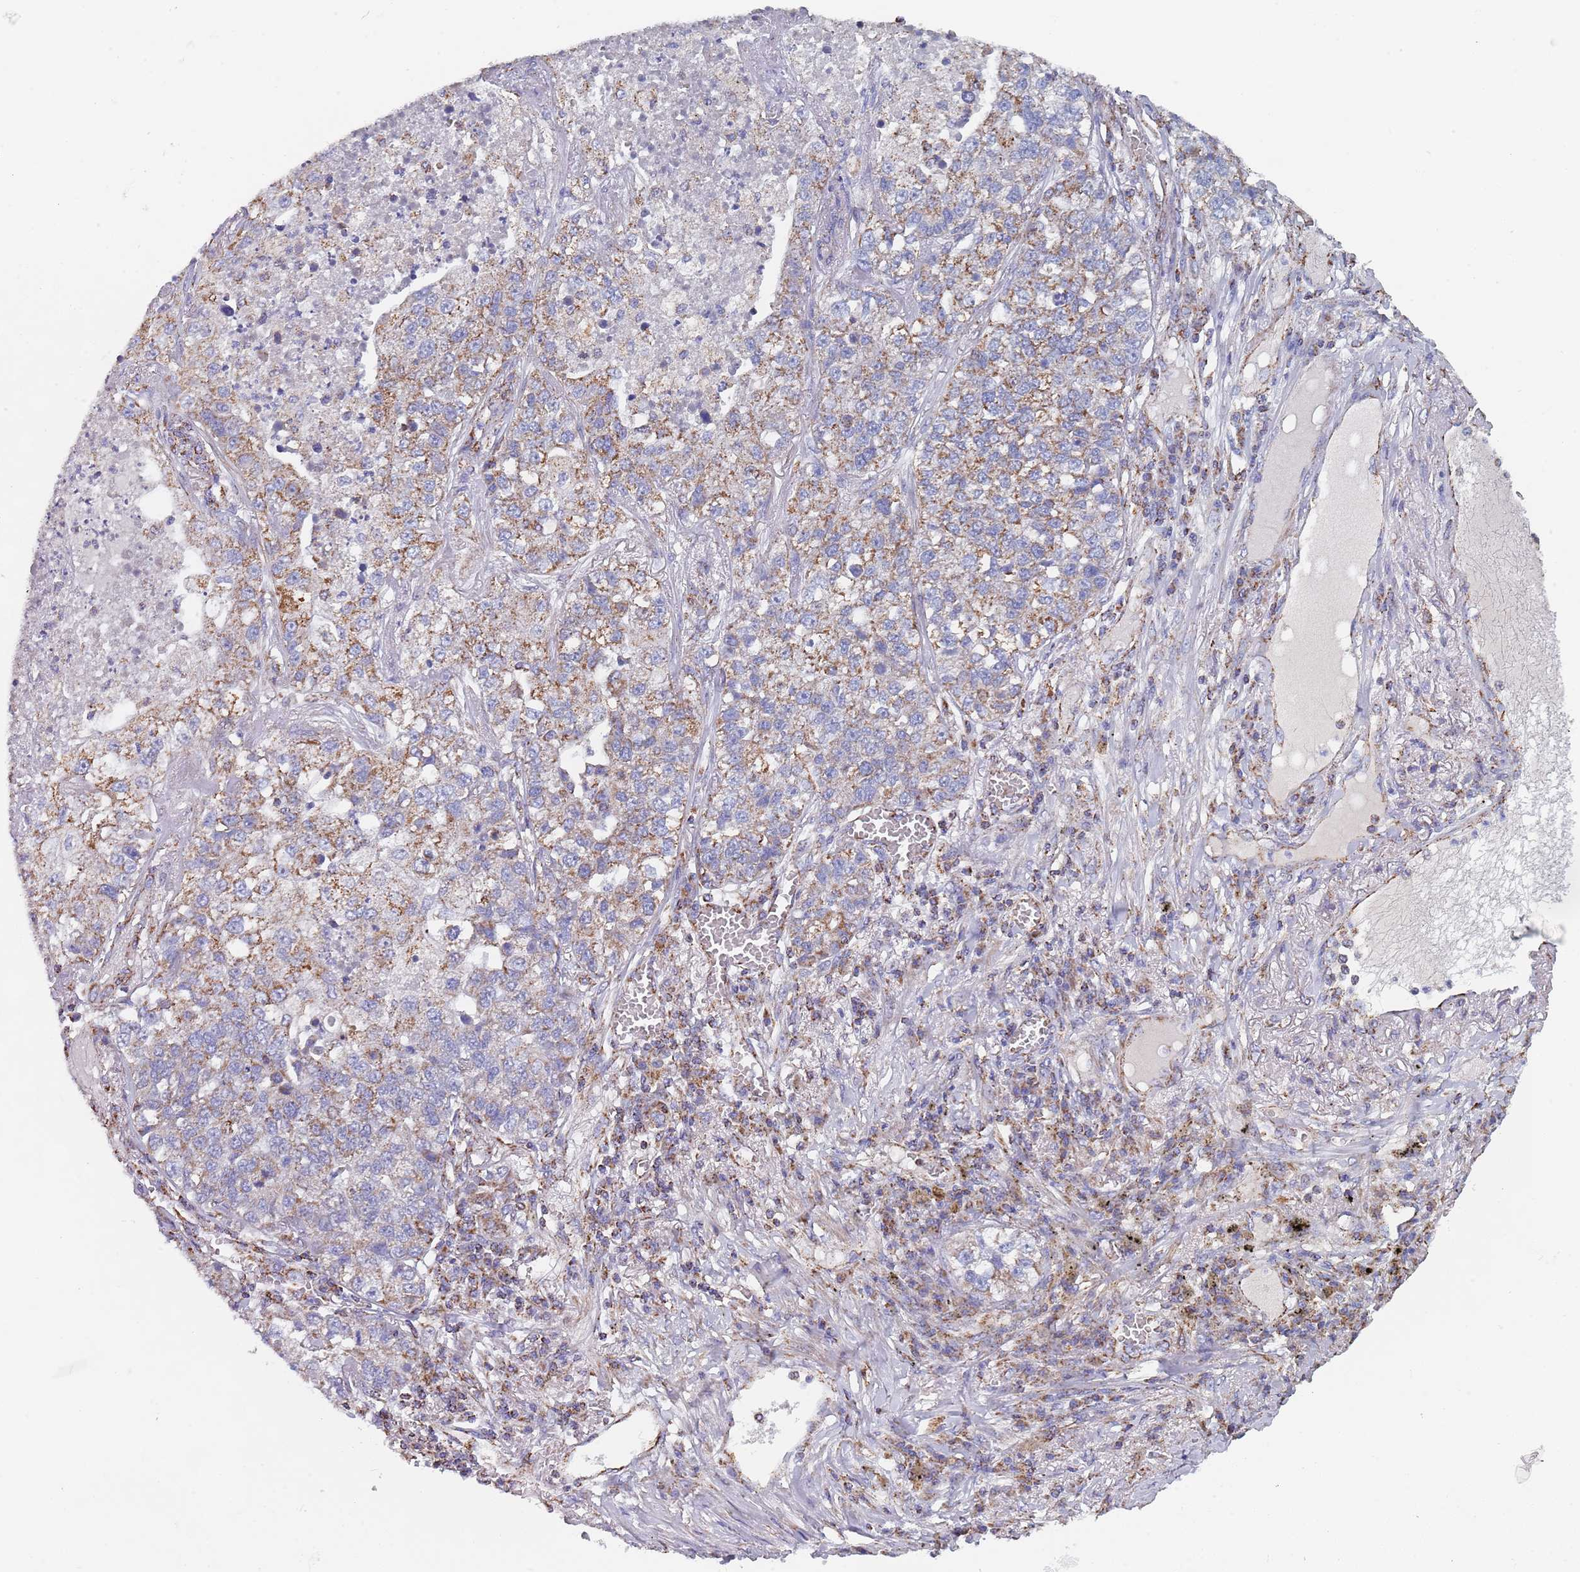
{"staining": {"intensity": "moderate", "quantity": "25%-75%", "location": "cytoplasmic/membranous"}, "tissue": "lung cancer", "cell_type": "Tumor cells", "image_type": "cancer", "snomed": [{"axis": "morphology", "description": "Adenocarcinoma, NOS"}, {"axis": "topography", "description": "Lung"}], "caption": "There is medium levels of moderate cytoplasmic/membranous positivity in tumor cells of lung cancer, as demonstrated by immunohistochemical staining (brown color).", "gene": "PGP", "patient": {"sex": "male", "age": 49}}